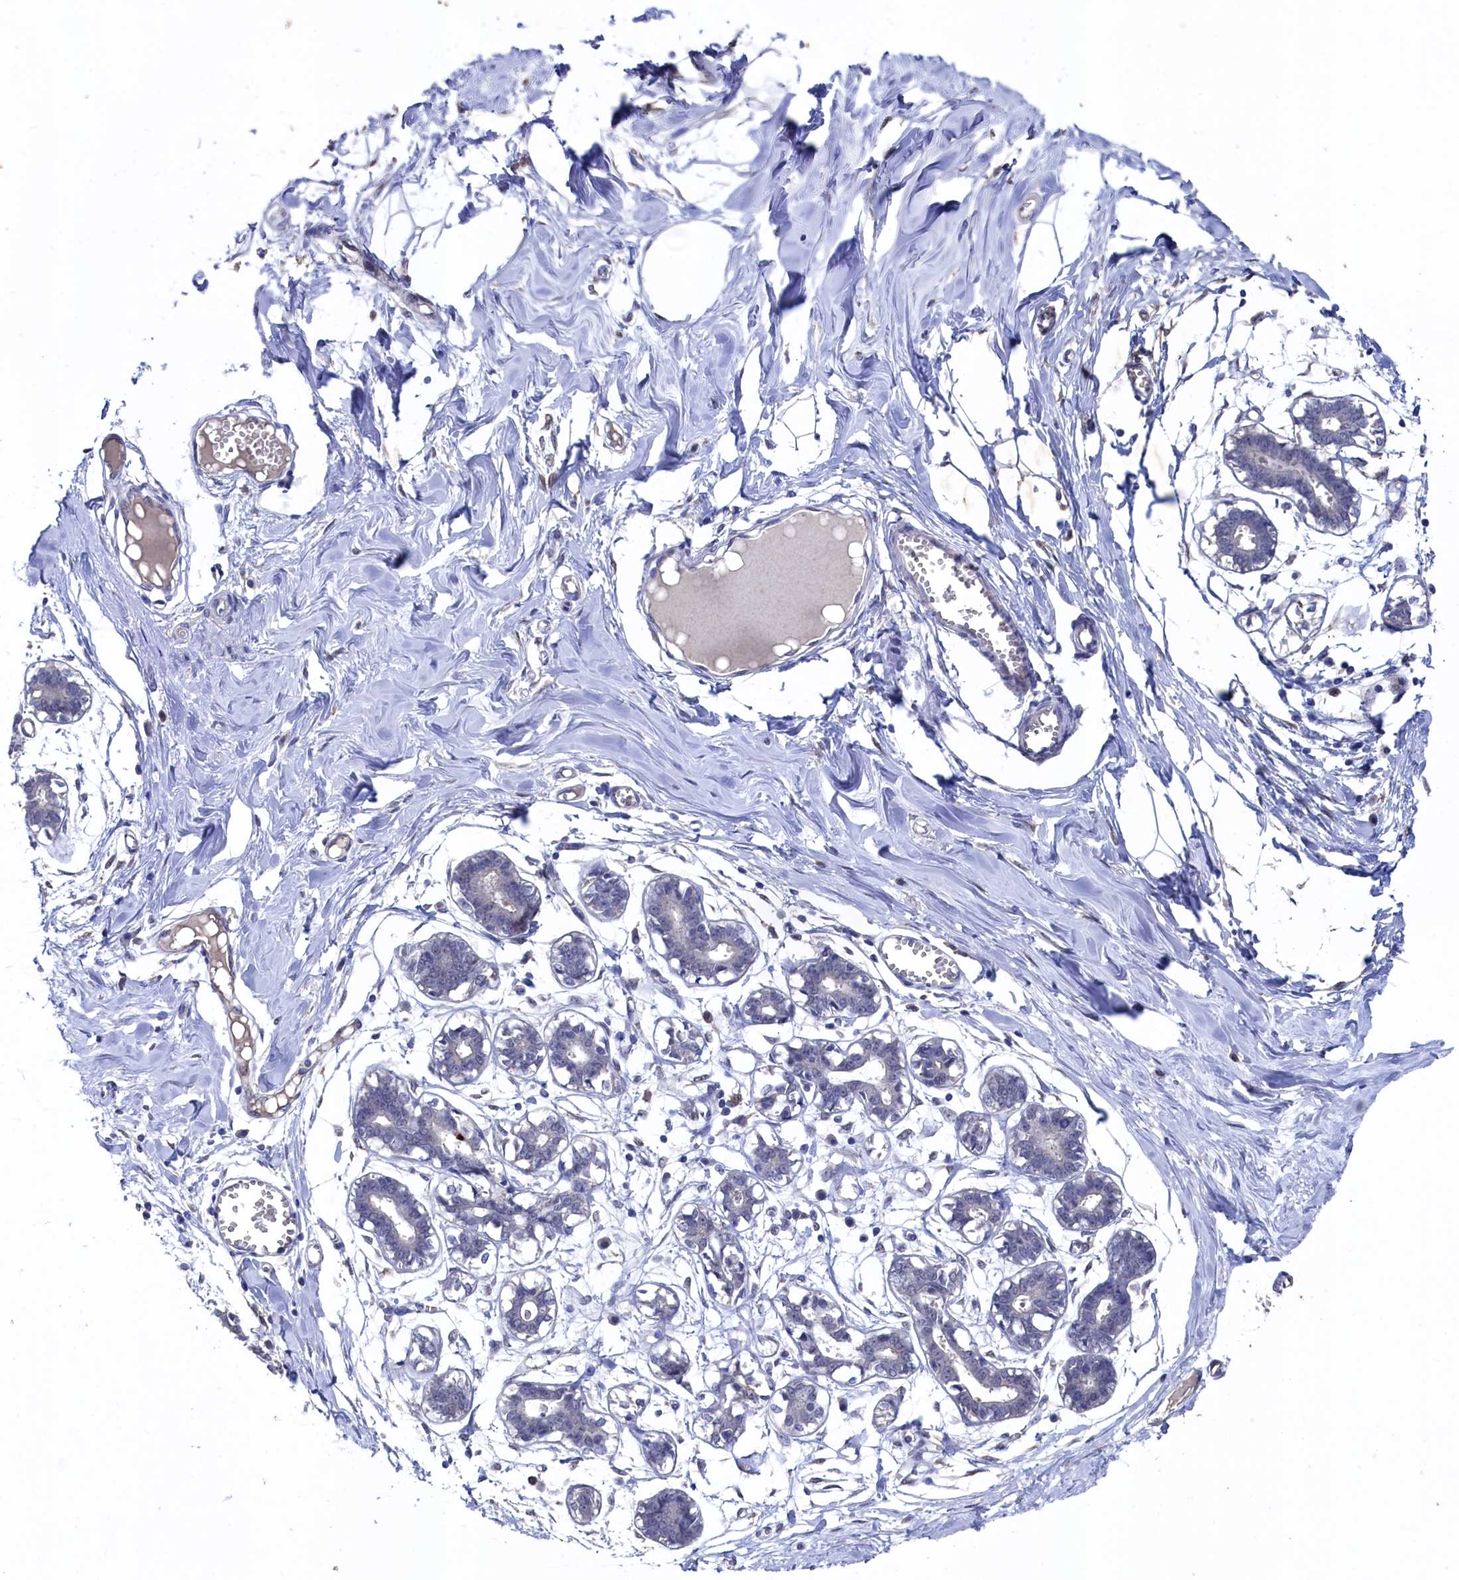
{"staining": {"intensity": "negative", "quantity": "none", "location": "none"}, "tissue": "breast", "cell_type": "Adipocytes", "image_type": "normal", "snomed": [{"axis": "morphology", "description": "Normal tissue, NOS"}, {"axis": "topography", "description": "Breast"}], "caption": "A histopathology image of breast stained for a protein exhibits no brown staining in adipocytes. The staining was performed using DAB (3,3'-diaminobenzidine) to visualize the protein expression in brown, while the nuclei were stained in blue with hematoxylin (Magnification: 20x).", "gene": "RNH1", "patient": {"sex": "female", "age": 27}}